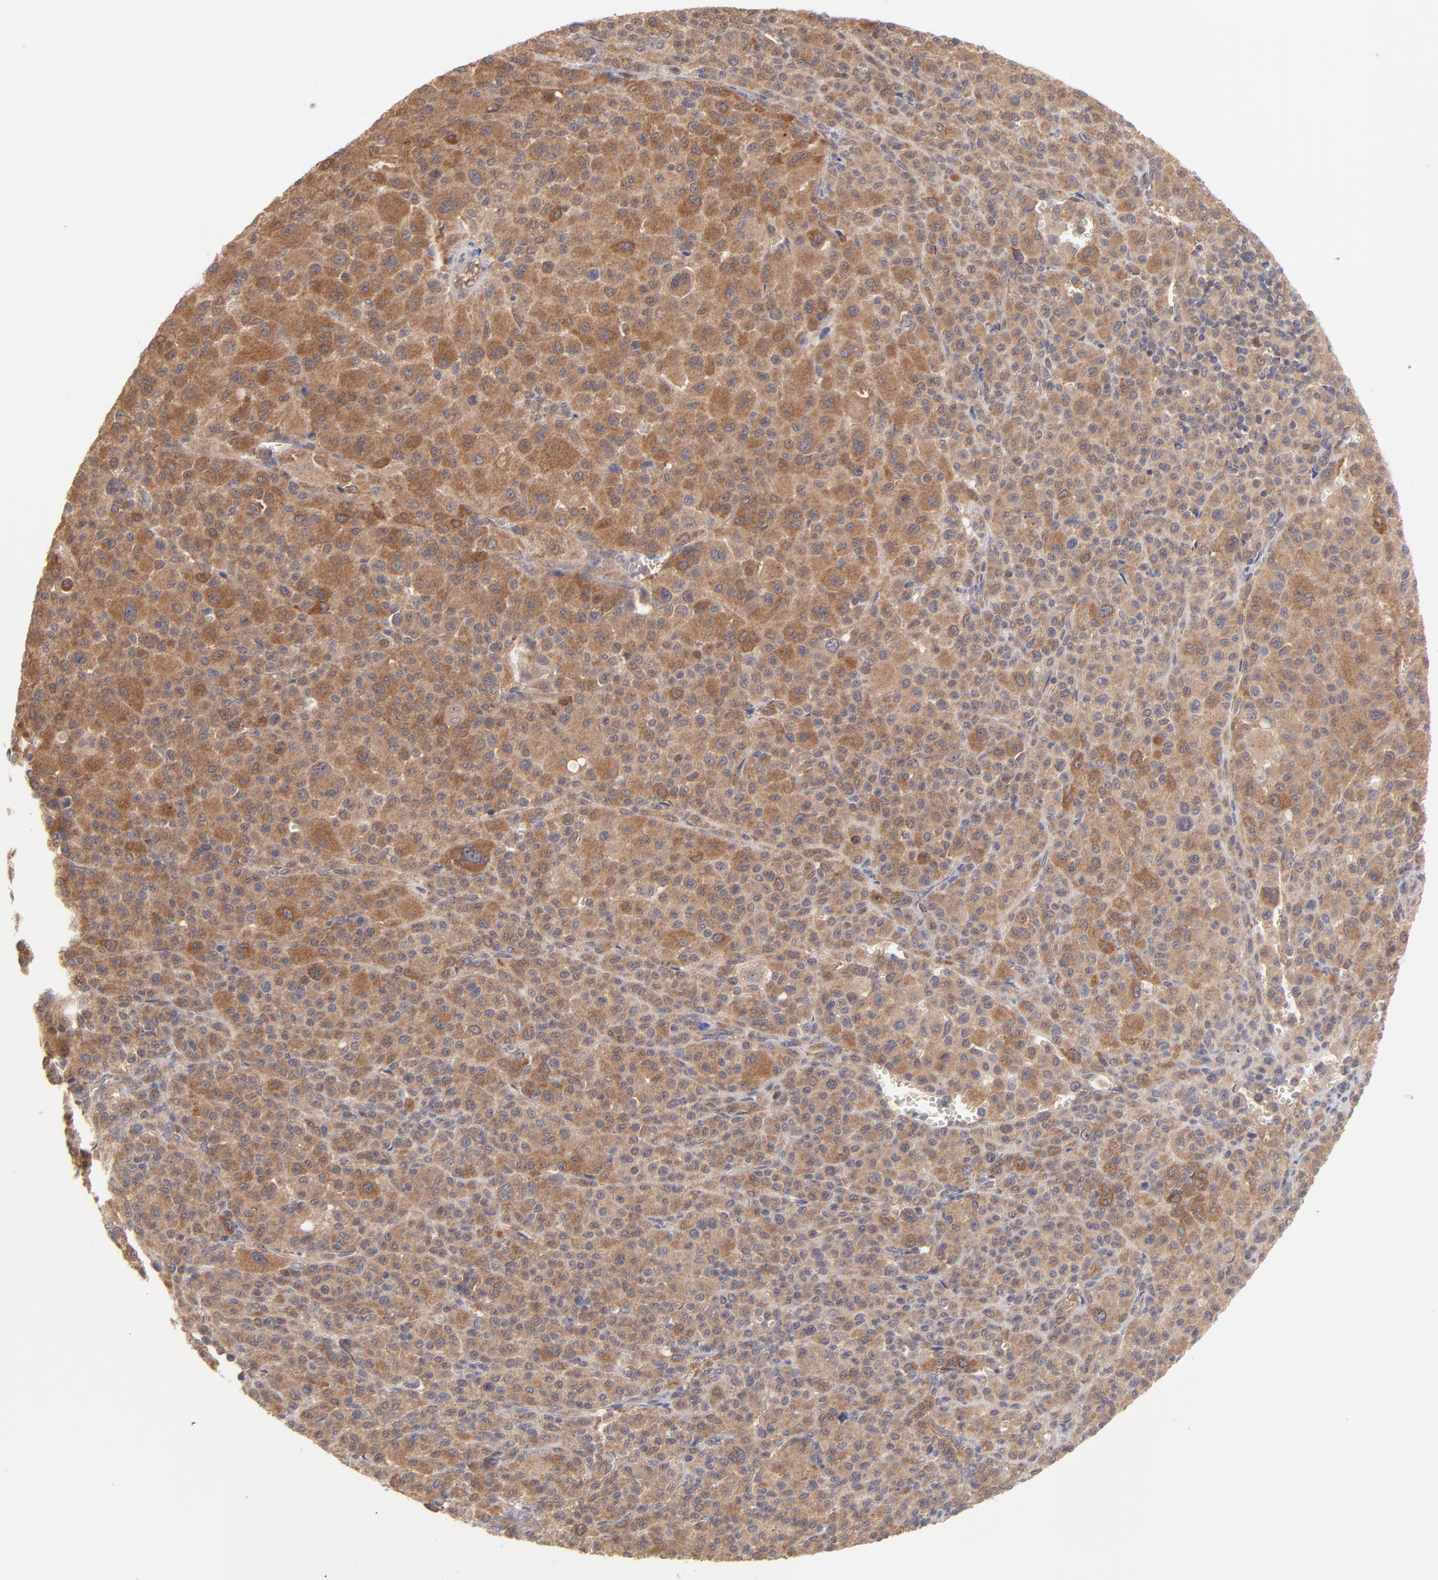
{"staining": {"intensity": "moderate", "quantity": ">75%", "location": "cytoplasmic/membranous"}, "tissue": "melanoma", "cell_type": "Tumor cells", "image_type": "cancer", "snomed": [{"axis": "morphology", "description": "Malignant melanoma, Metastatic site"}, {"axis": "topography", "description": "Skin"}], "caption": "Malignant melanoma (metastatic site) stained with immunohistochemistry (IHC) displays moderate cytoplasmic/membranous staining in about >75% of tumor cells.", "gene": "GART", "patient": {"sex": "female", "age": 74}}